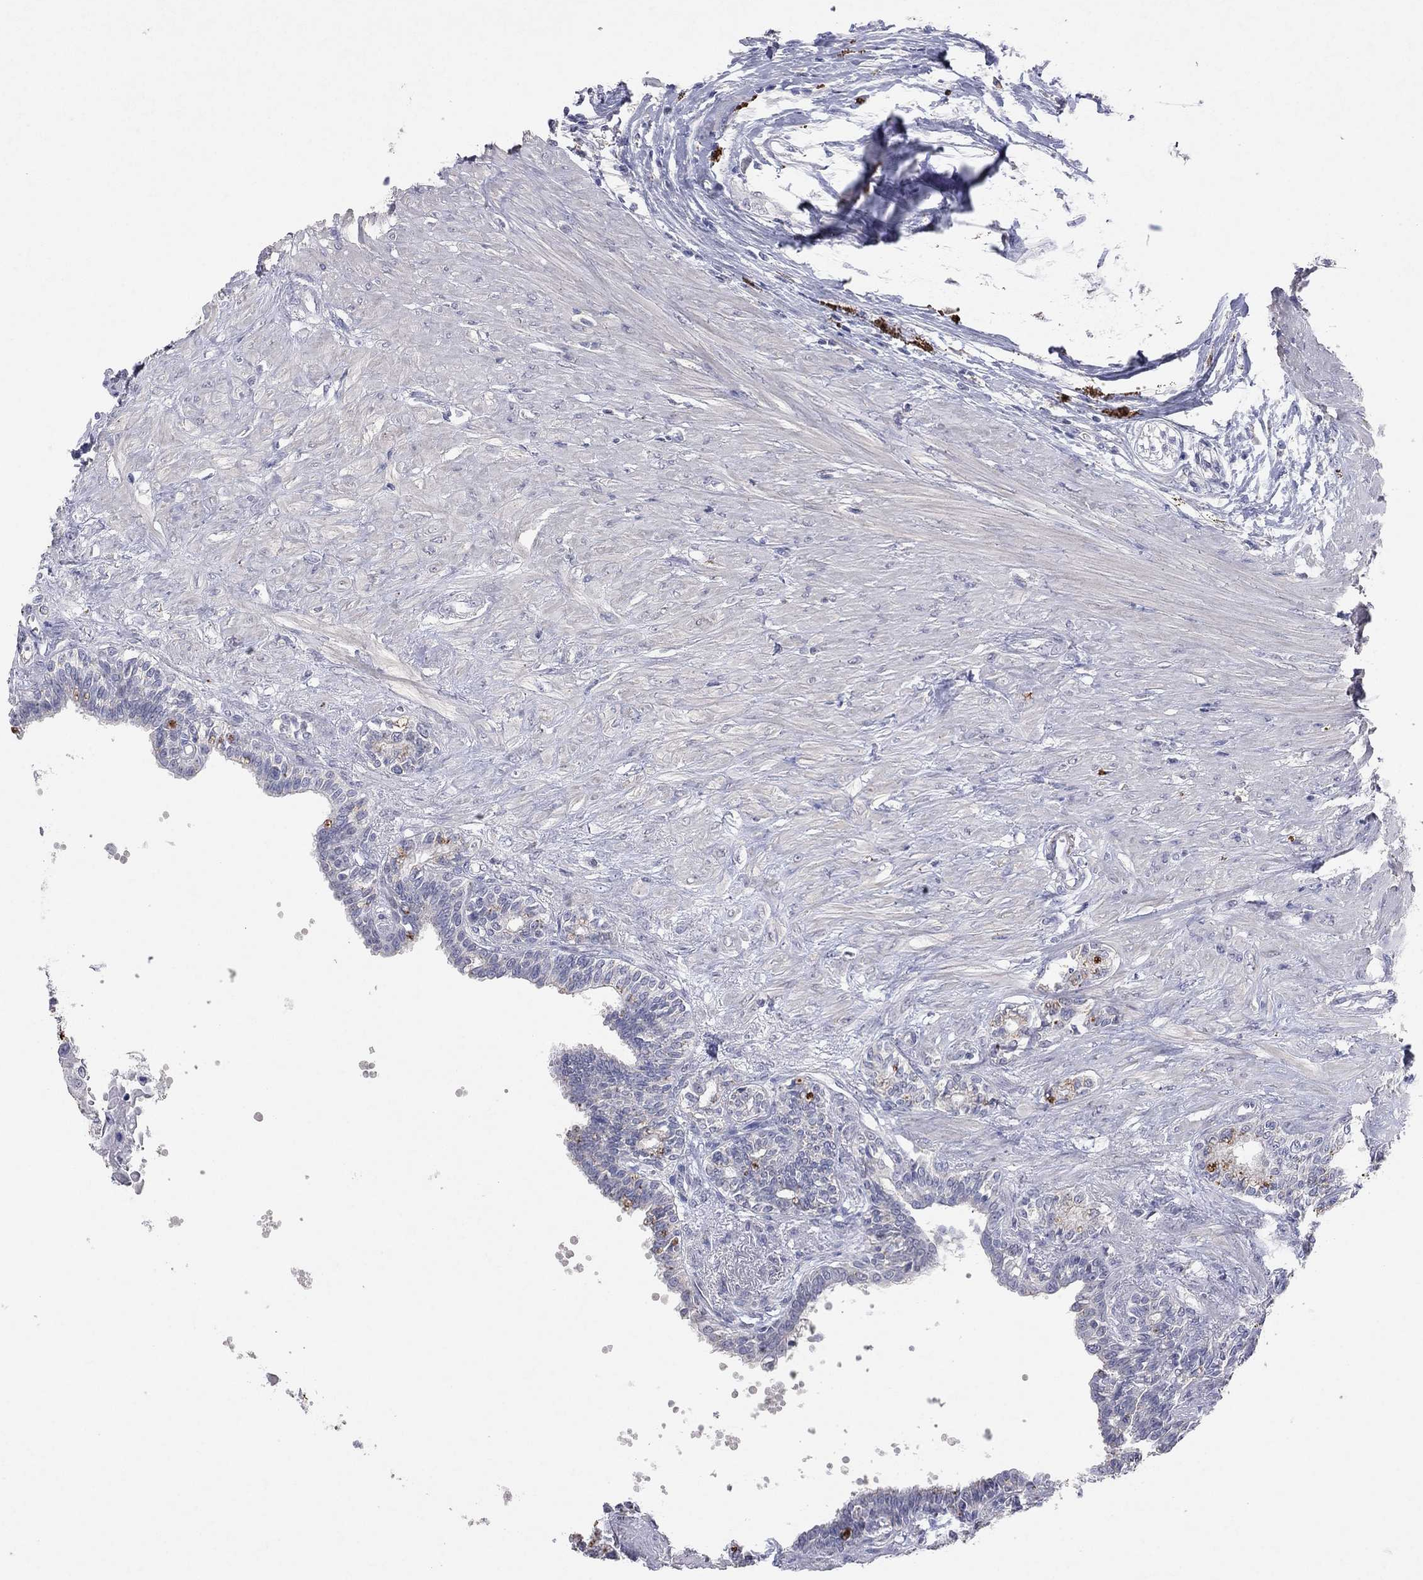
{"staining": {"intensity": "negative", "quantity": "none", "location": "none"}, "tissue": "seminal vesicle", "cell_type": "Glandular cells", "image_type": "normal", "snomed": [{"axis": "morphology", "description": "Normal tissue, NOS"}, {"axis": "morphology", "description": "Urothelial carcinoma, NOS"}, {"axis": "topography", "description": "Urinary bladder"}, {"axis": "topography", "description": "Seminal veicle"}], "caption": "Protein analysis of benign seminal vesicle demonstrates no significant expression in glandular cells. The staining is performed using DAB (3,3'-diaminobenzidine) brown chromogen with nuclei counter-stained in using hematoxylin.", "gene": "MMP13", "patient": {"sex": "male", "age": 76}}